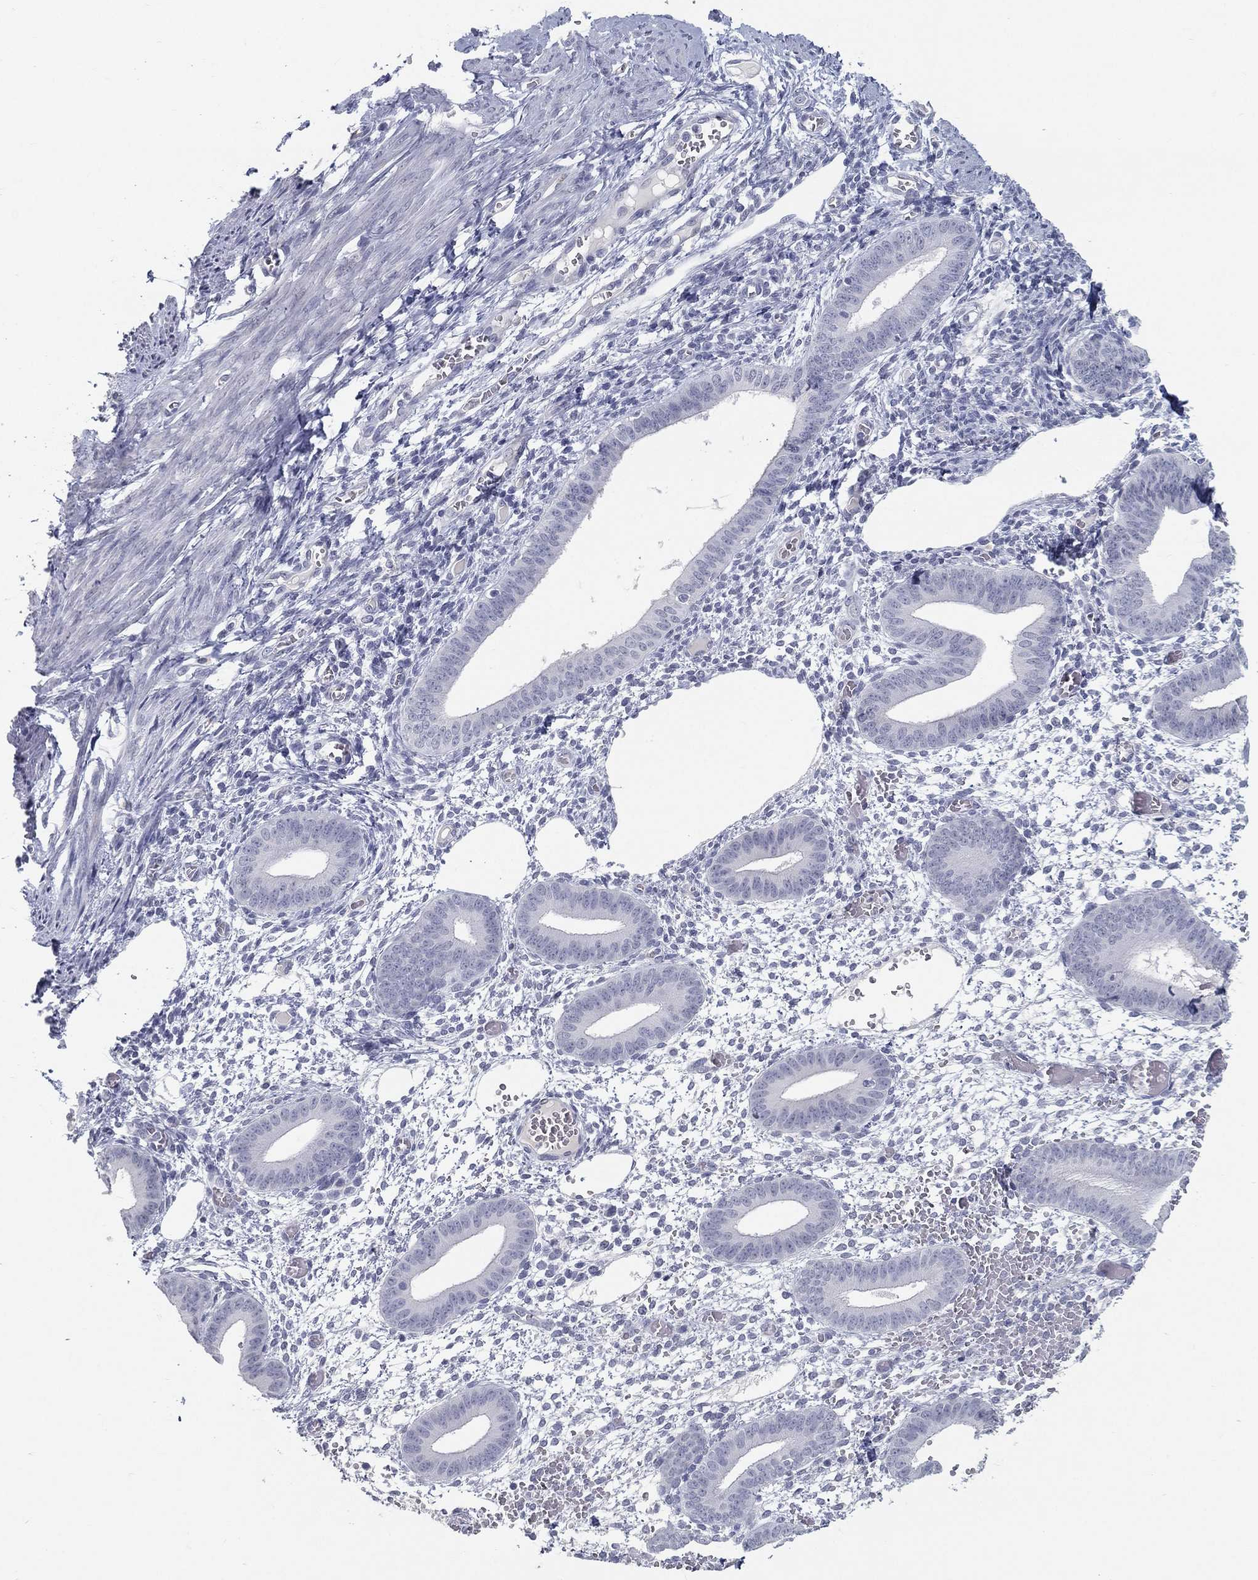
{"staining": {"intensity": "negative", "quantity": "none", "location": "none"}, "tissue": "endometrium", "cell_type": "Cells in endometrial stroma", "image_type": "normal", "snomed": [{"axis": "morphology", "description": "Normal tissue, NOS"}, {"axis": "topography", "description": "Endometrium"}], "caption": "The histopathology image reveals no staining of cells in endometrial stroma in unremarkable endometrium.", "gene": "ACE2", "patient": {"sex": "female", "age": 42}}